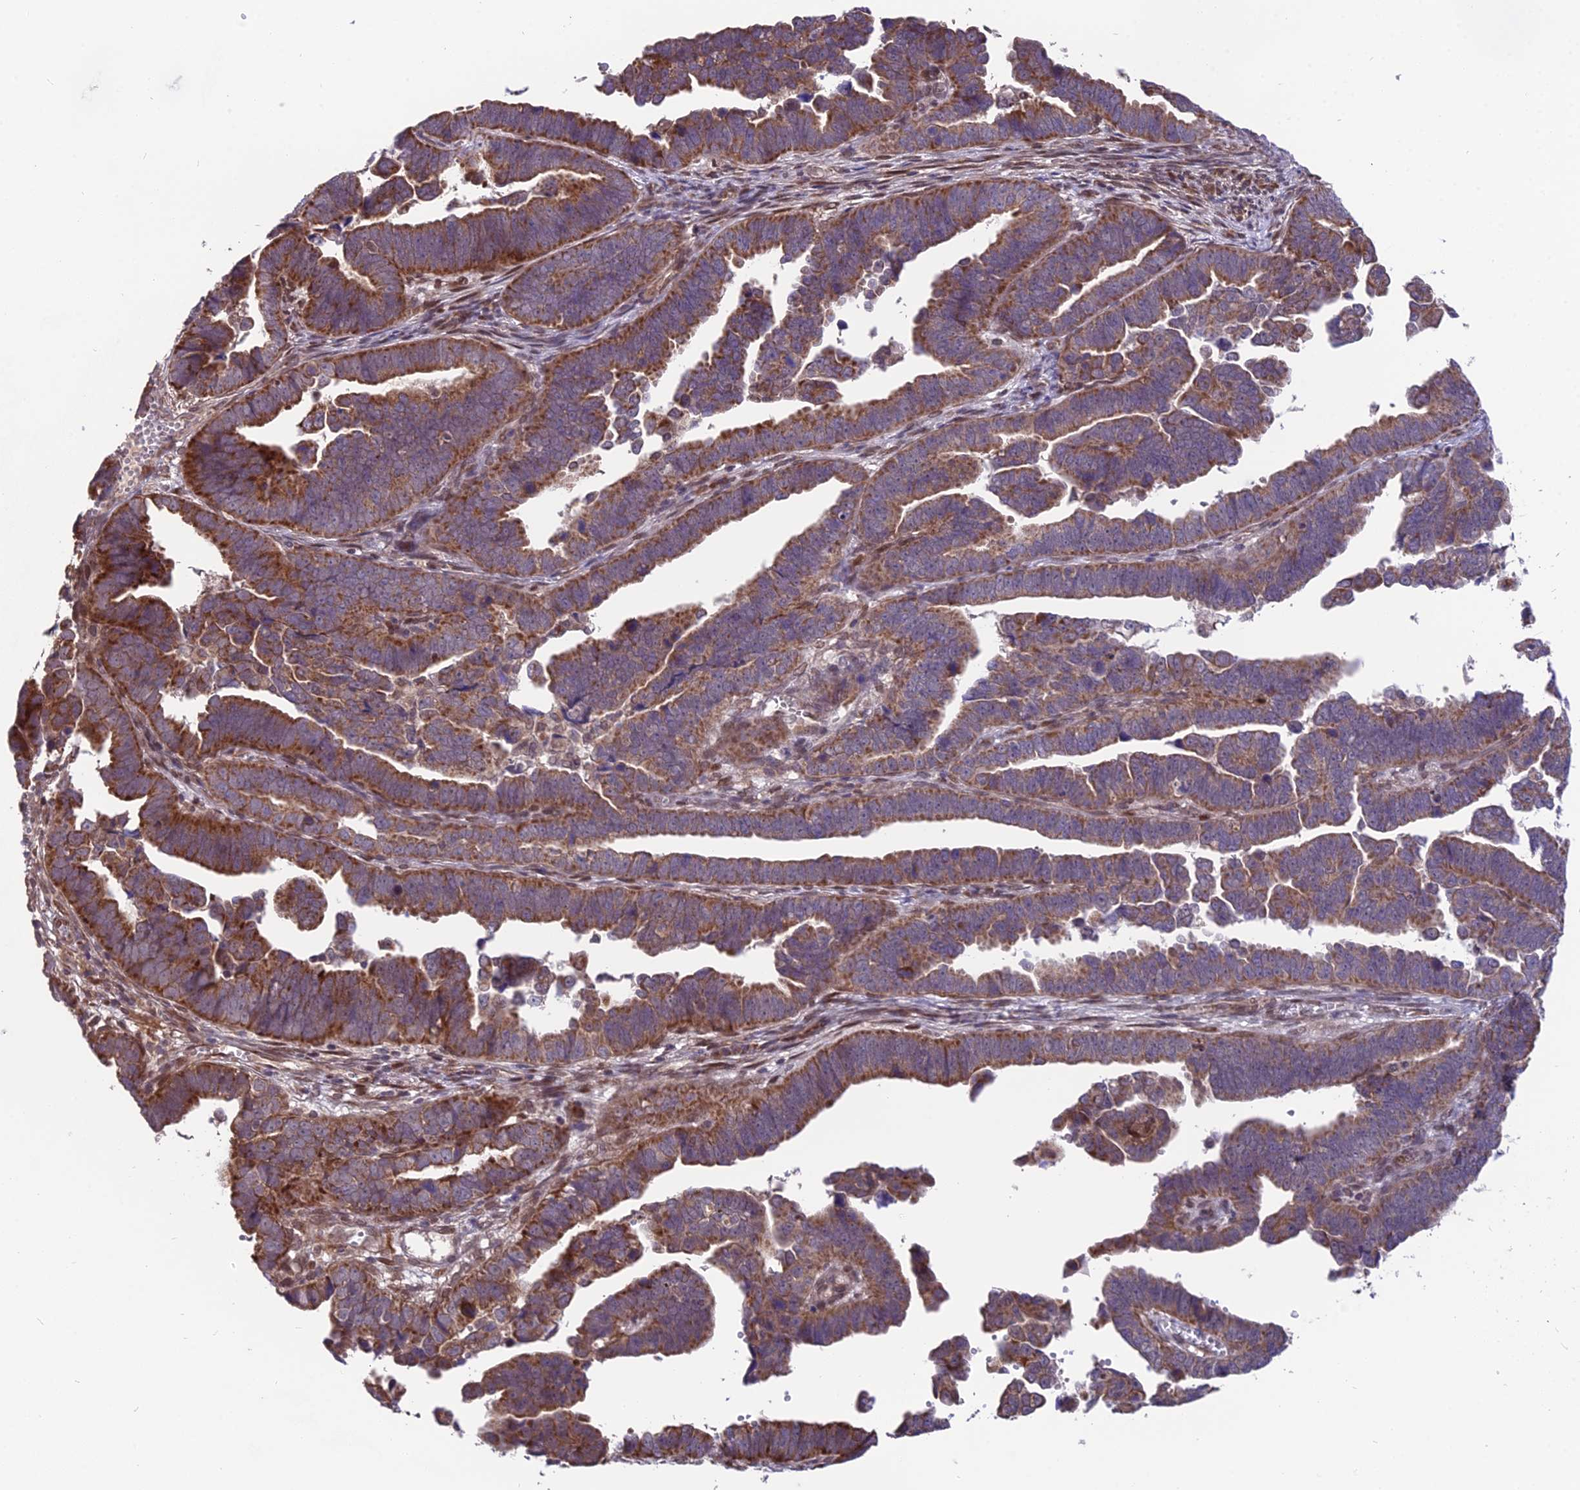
{"staining": {"intensity": "strong", "quantity": ">75%", "location": "cytoplasmic/membranous"}, "tissue": "endometrial cancer", "cell_type": "Tumor cells", "image_type": "cancer", "snomed": [{"axis": "morphology", "description": "Adenocarcinoma, NOS"}, {"axis": "topography", "description": "Endometrium"}], "caption": "Endometrial adenocarcinoma tissue displays strong cytoplasmic/membranous positivity in about >75% of tumor cells", "gene": "CYP2R1", "patient": {"sex": "female", "age": 75}}